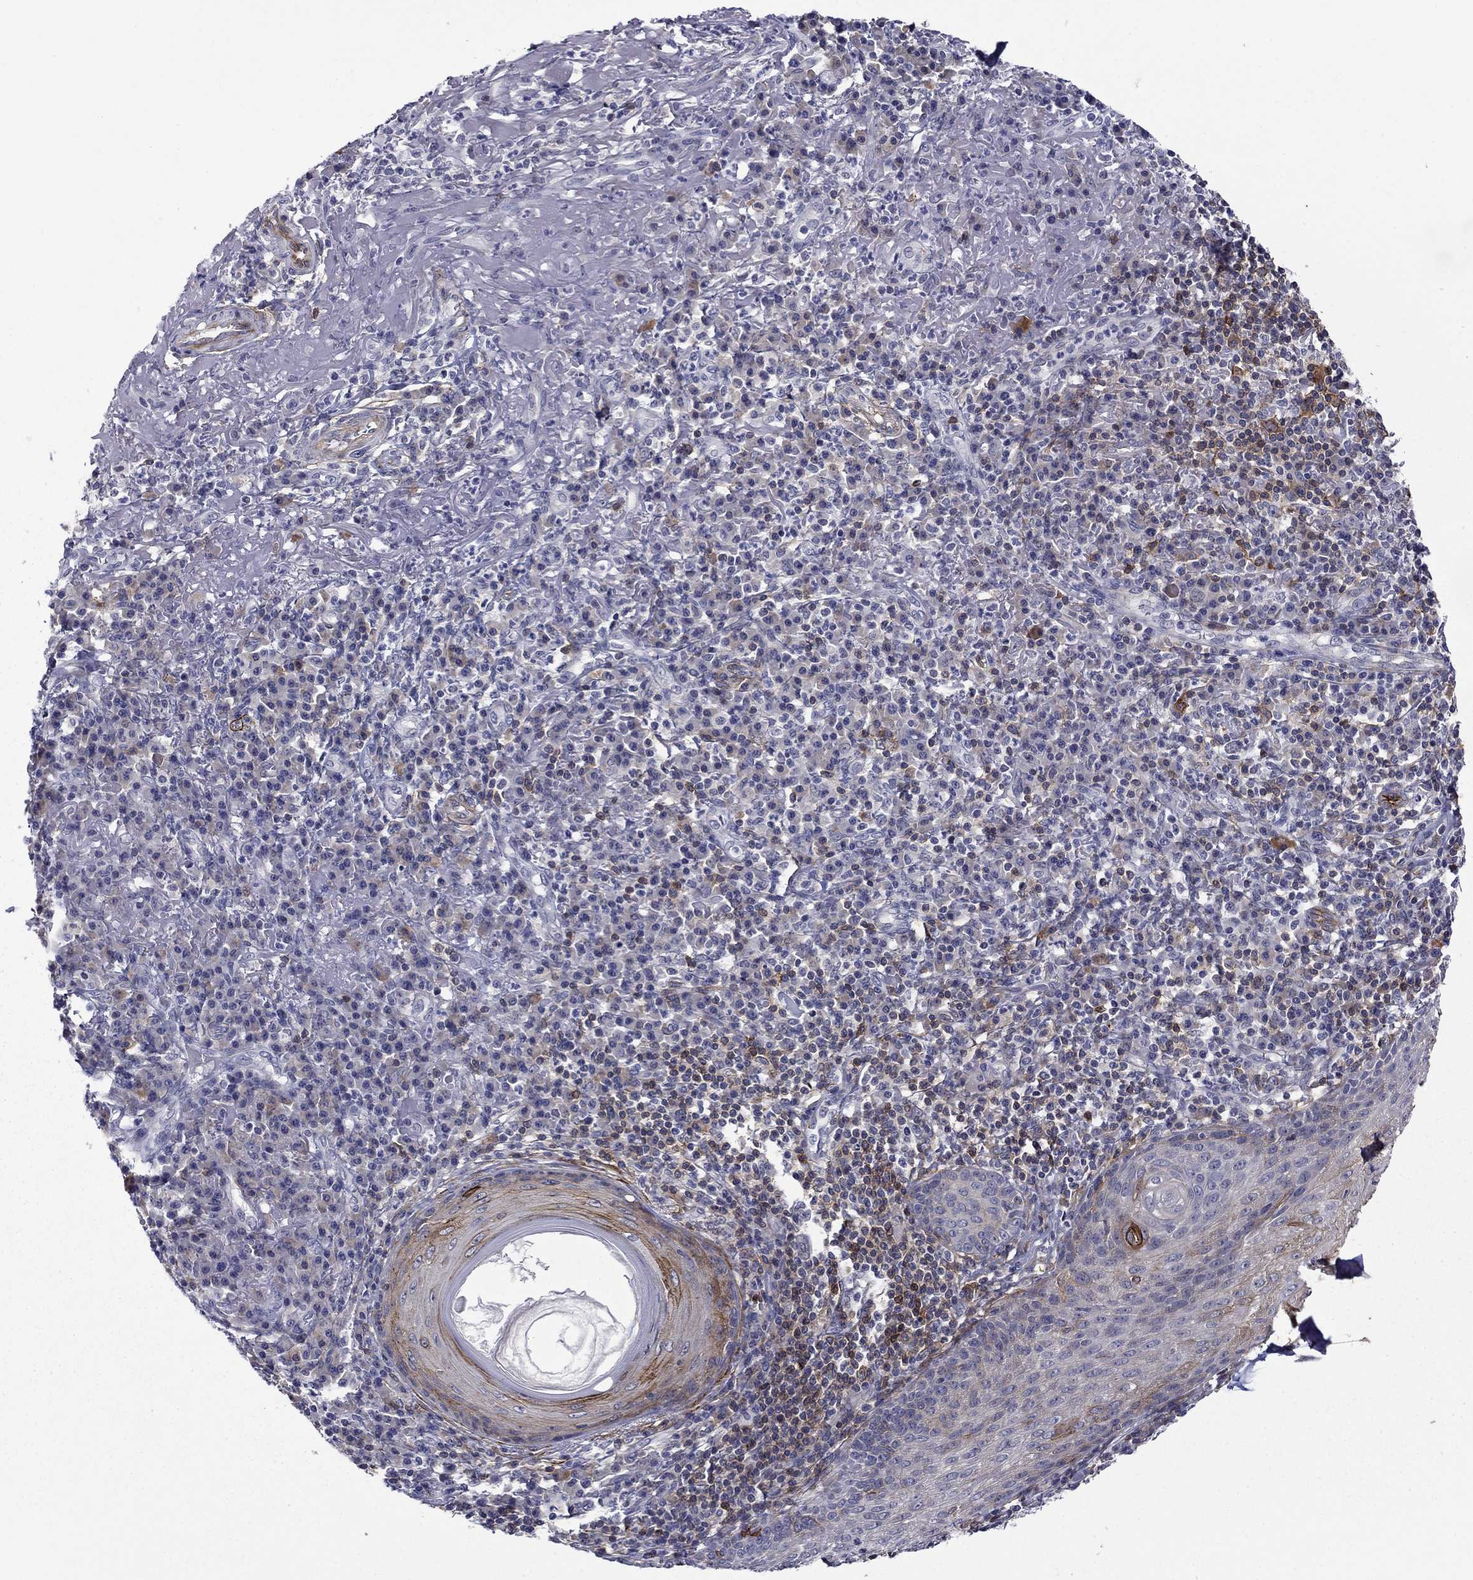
{"staining": {"intensity": "strong", "quantity": "<25%", "location": "cytoplasmic/membranous"}, "tissue": "skin cancer", "cell_type": "Tumor cells", "image_type": "cancer", "snomed": [{"axis": "morphology", "description": "Squamous cell carcinoma, NOS"}, {"axis": "topography", "description": "Skin"}], "caption": "IHC of skin squamous cell carcinoma demonstrates medium levels of strong cytoplasmic/membranous positivity in approximately <25% of tumor cells.", "gene": "LMO7", "patient": {"sex": "male", "age": 92}}